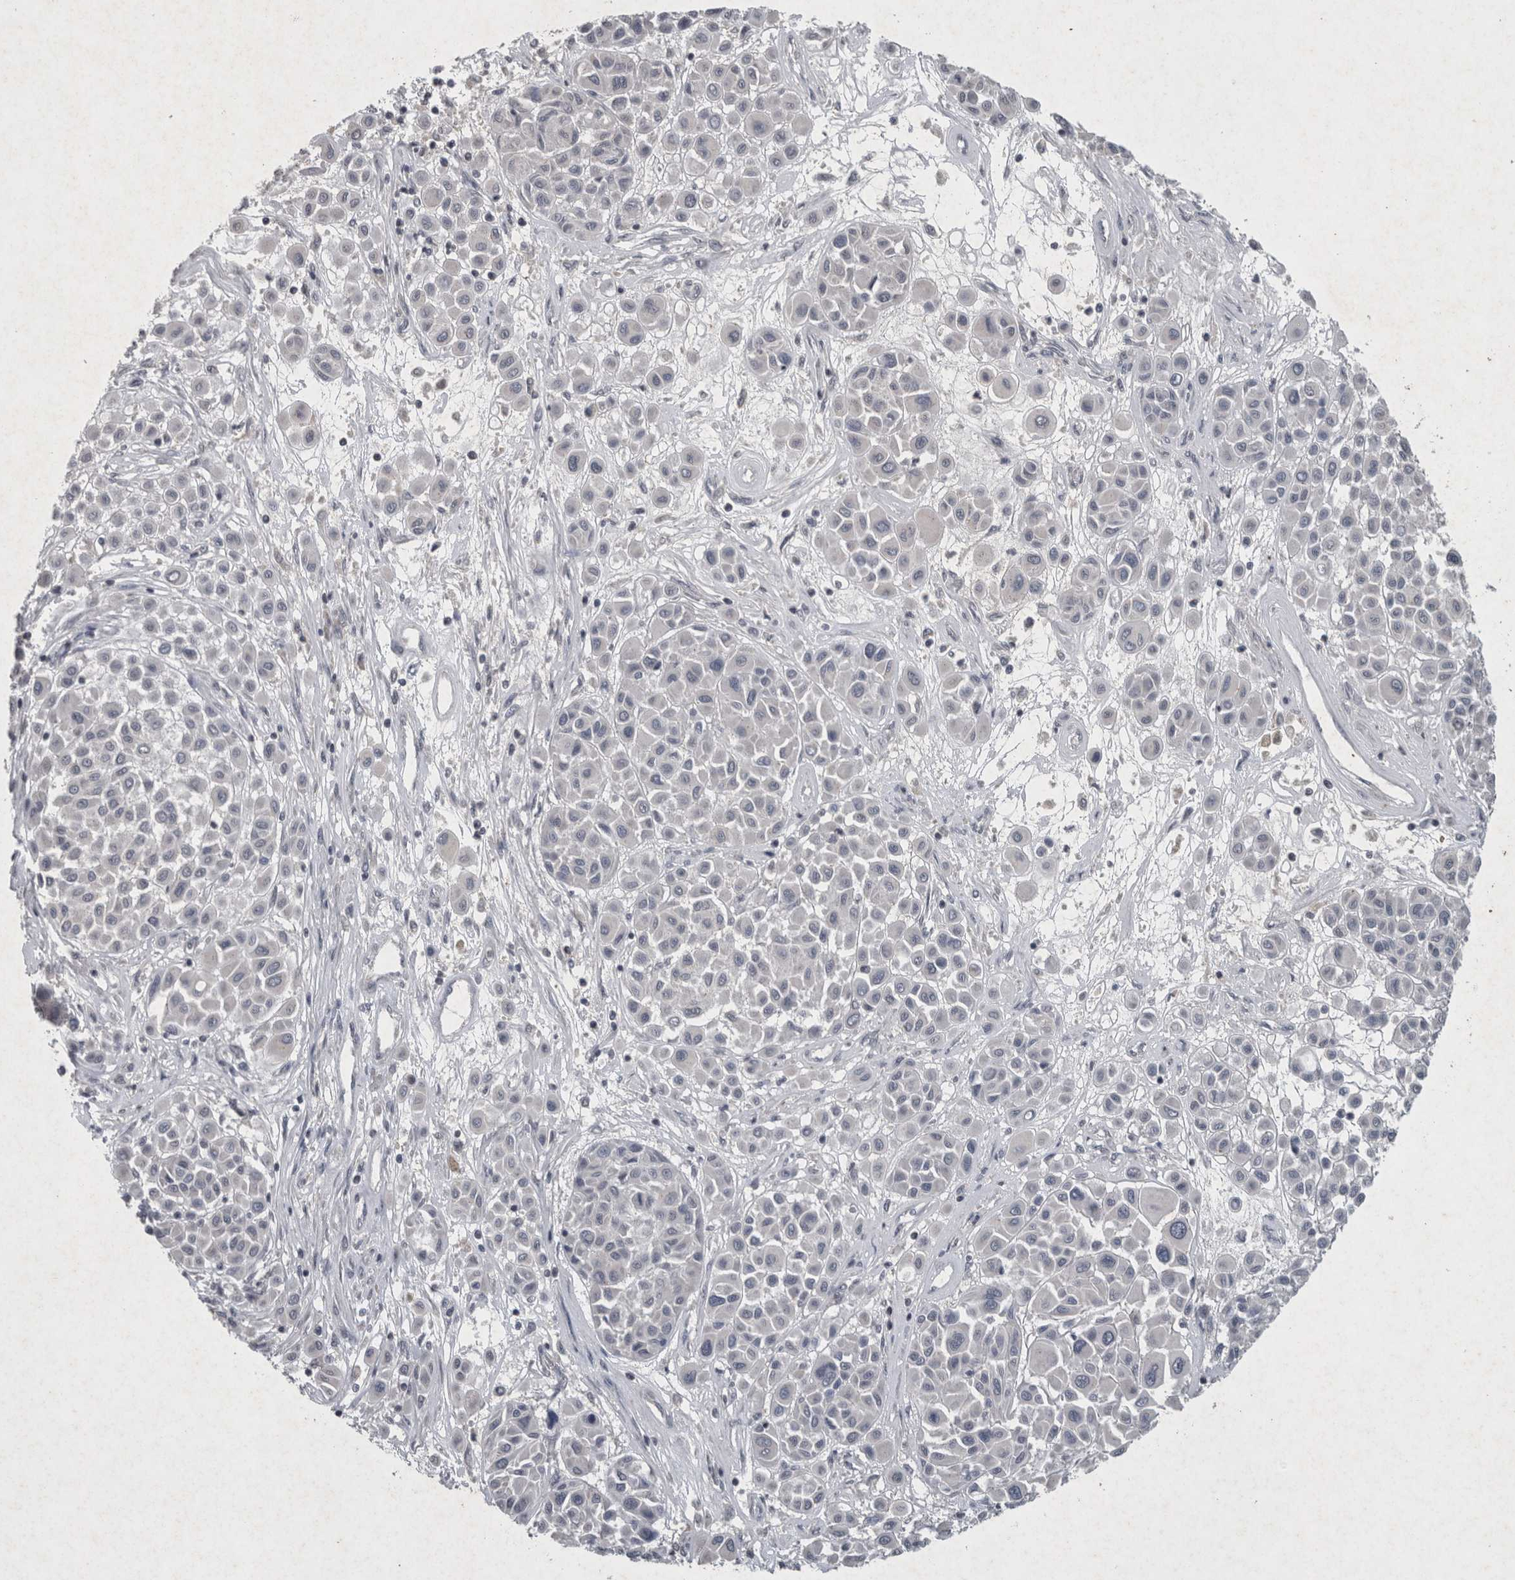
{"staining": {"intensity": "negative", "quantity": "none", "location": "none"}, "tissue": "melanoma", "cell_type": "Tumor cells", "image_type": "cancer", "snomed": [{"axis": "morphology", "description": "Malignant melanoma, Metastatic site"}, {"axis": "topography", "description": "Soft tissue"}], "caption": "A high-resolution image shows IHC staining of melanoma, which displays no significant staining in tumor cells.", "gene": "WNT7A", "patient": {"sex": "male", "age": 41}}